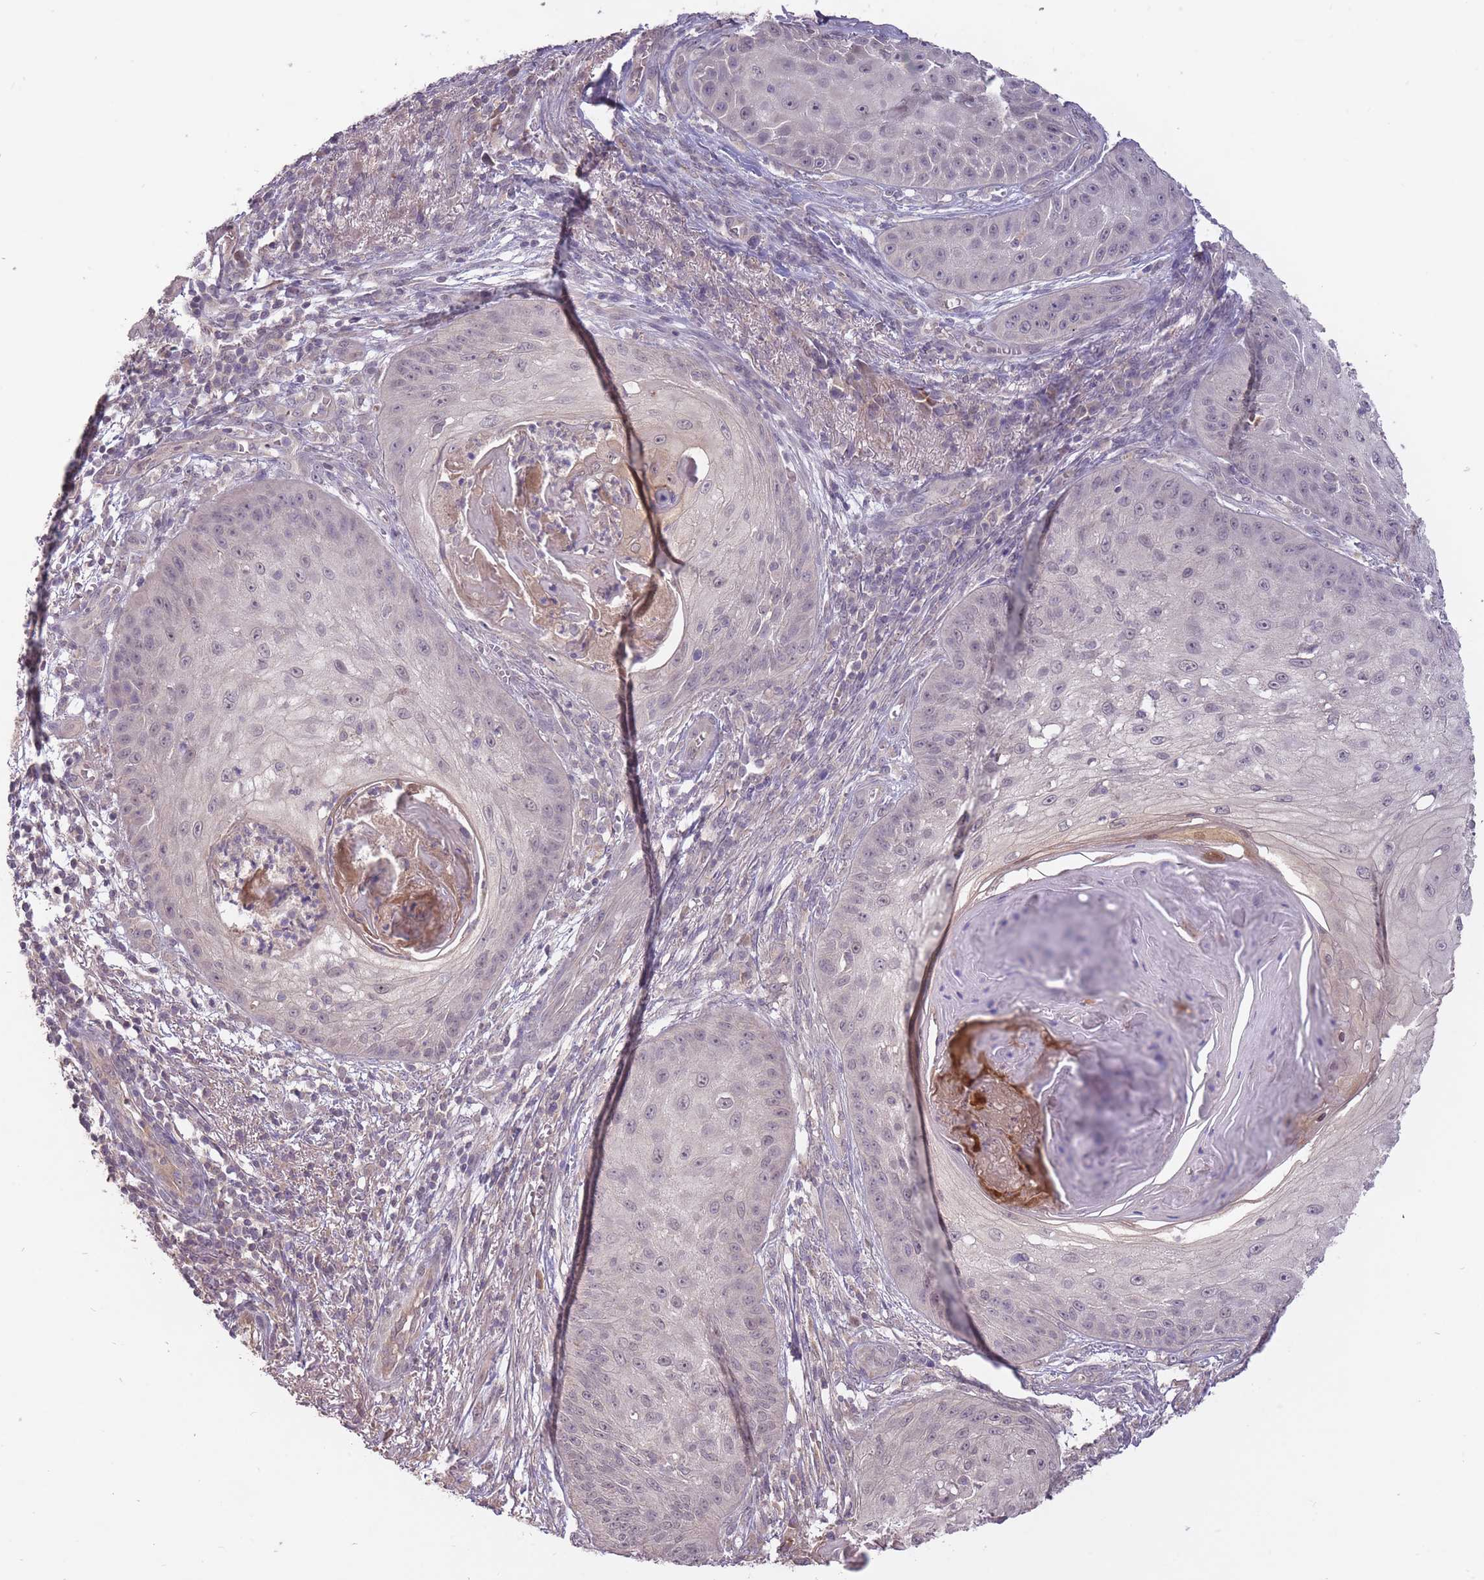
{"staining": {"intensity": "negative", "quantity": "none", "location": "none"}, "tissue": "skin cancer", "cell_type": "Tumor cells", "image_type": "cancer", "snomed": [{"axis": "morphology", "description": "Squamous cell carcinoma, NOS"}, {"axis": "topography", "description": "Skin"}], "caption": "The IHC image has no significant staining in tumor cells of skin cancer (squamous cell carcinoma) tissue.", "gene": "LRATD2", "patient": {"sex": "male", "age": 70}}